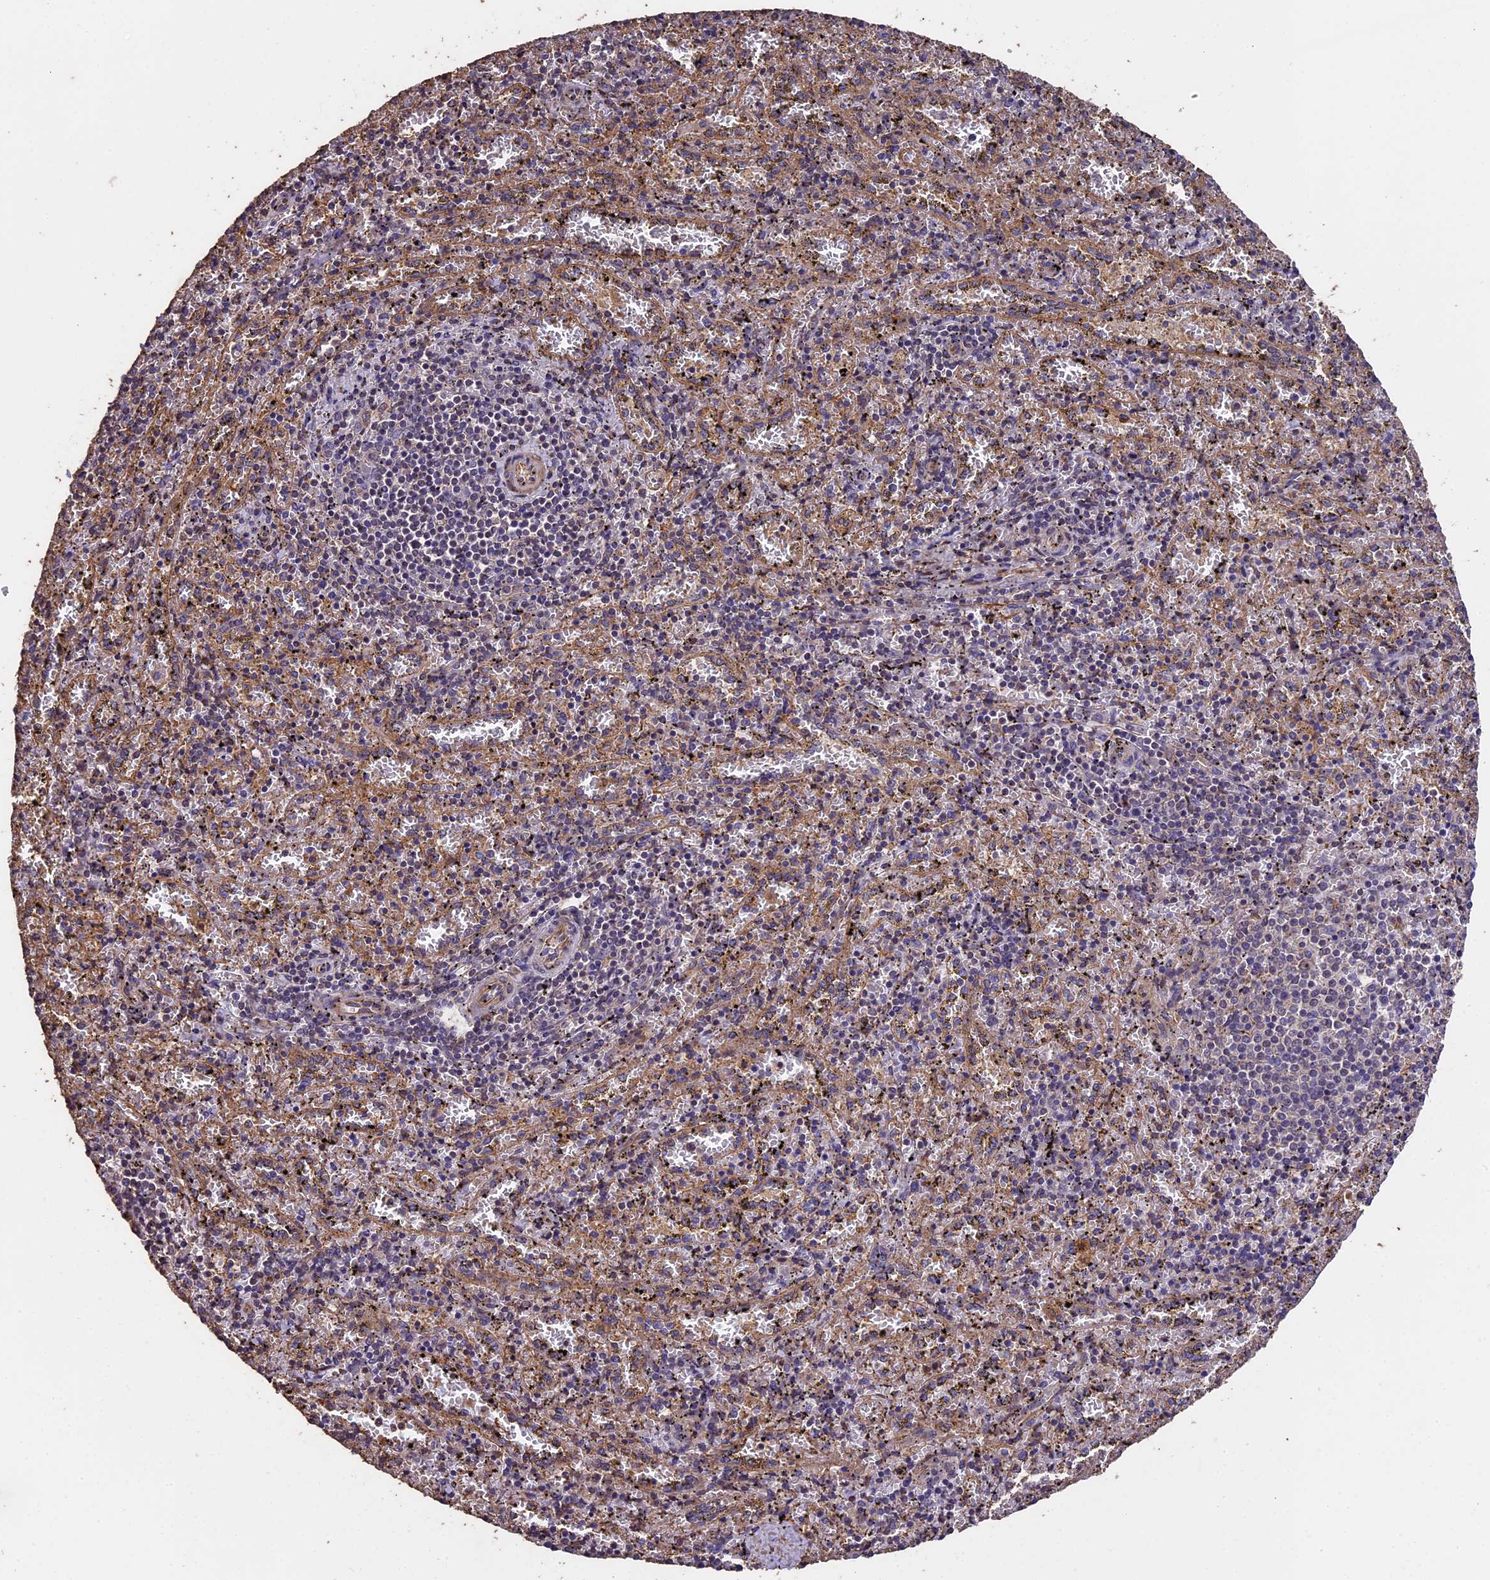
{"staining": {"intensity": "weak", "quantity": "<25%", "location": "cytoplasmic/membranous"}, "tissue": "spleen", "cell_type": "Cells in red pulp", "image_type": "normal", "snomed": [{"axis": "morphology", "description": "Normal tissue, NOS"}, {"axis": "topography", "description": "Spleen"}], "caption": "Immunohistochemistry image of benign human spleen stained for a protein (brown), which displays no positivity in cells in red pulp. (Brightfield microscopy of DAB IHC at high magnification).", "gene": "CHD9", "patient": {"sex": "male", "age": 11}}